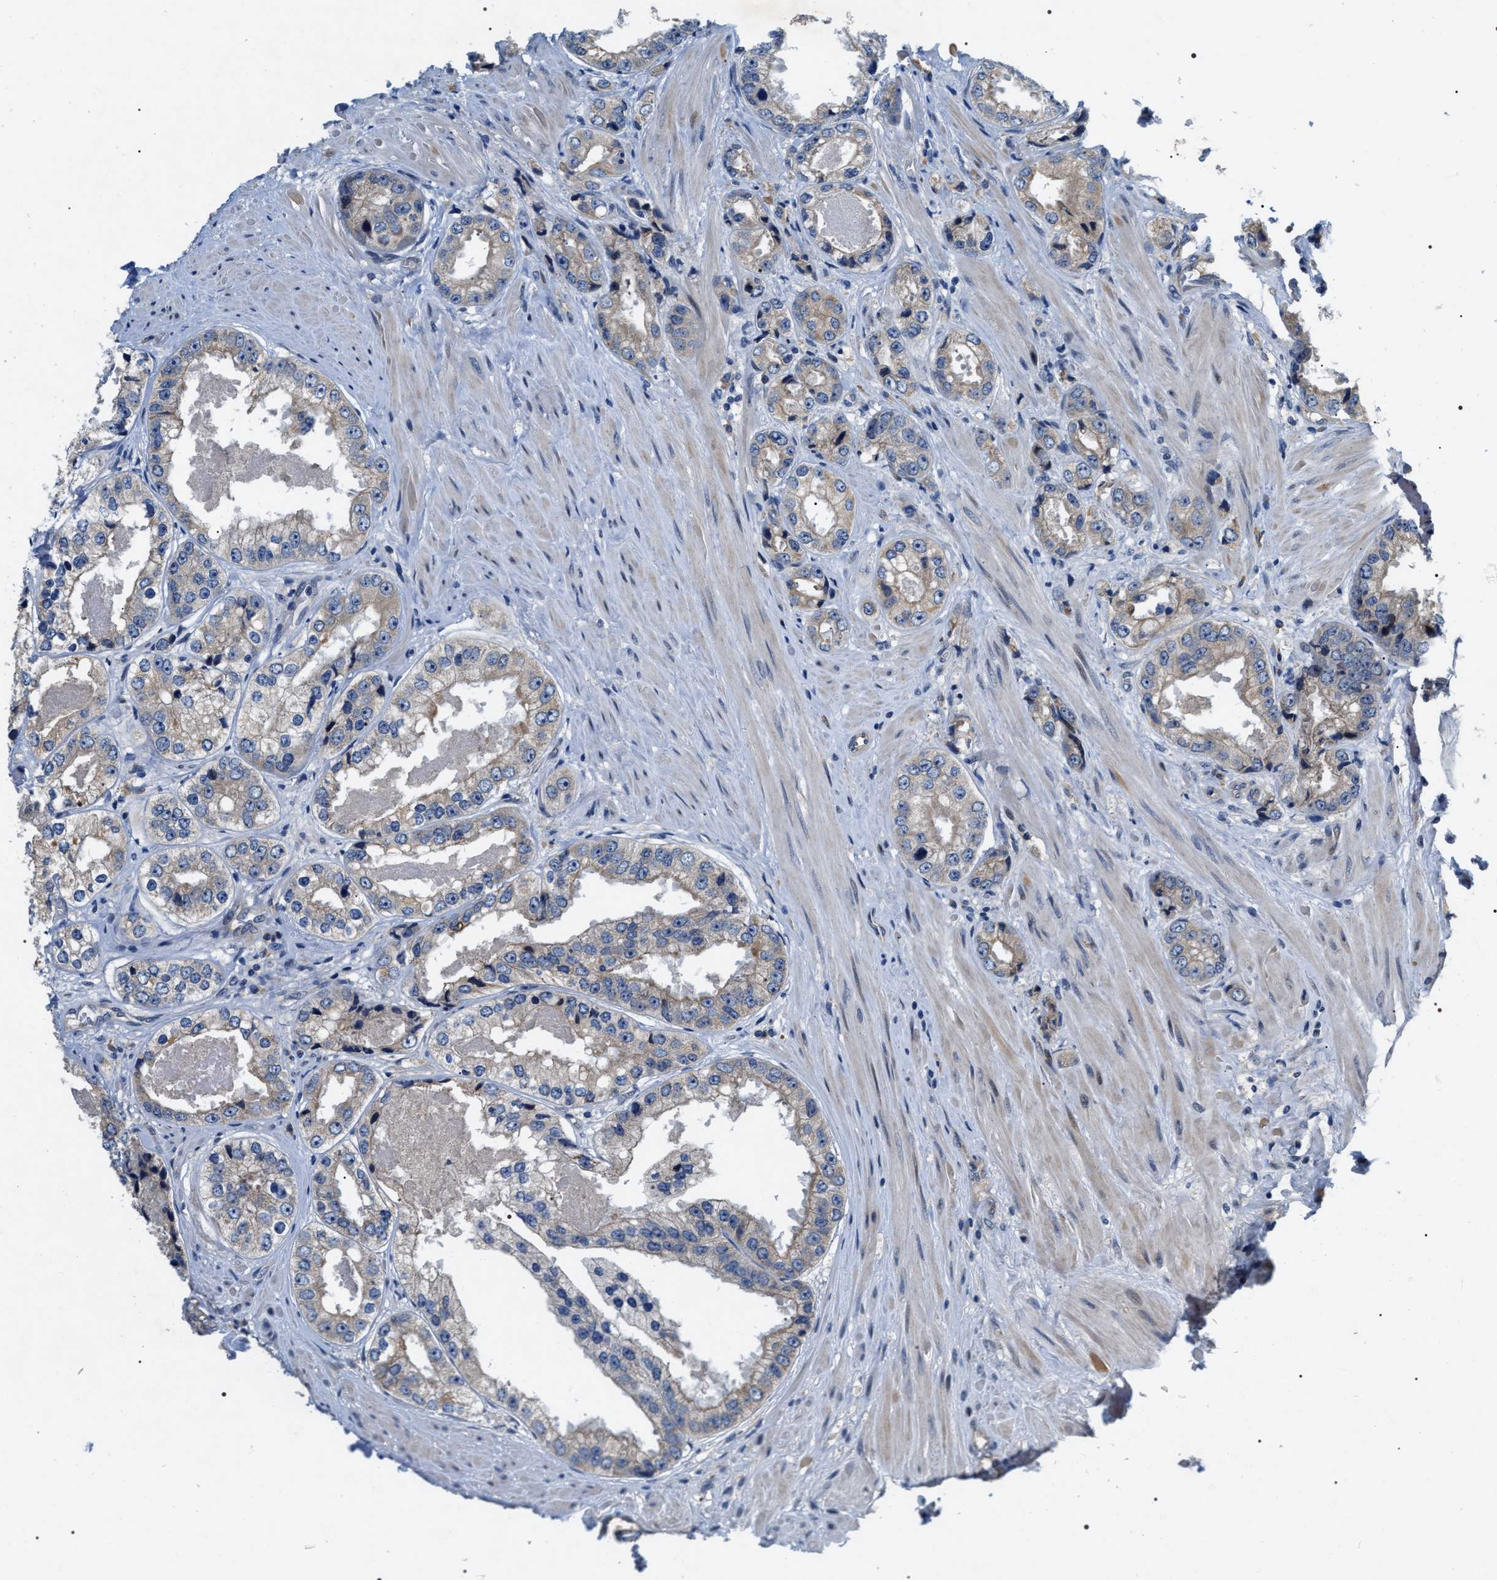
{"staining": {"intensity": "weak", "quantity": "<25%", "location": "cytoplasmic/membranous"}, "tissue": "prostate cancer", "cell_type": "Tumor cells", "image_type": "cancer", "snomed": [{"axis": "morphology", "description": "Adenocarcinoma, High grade"}, {"axis": "topography", "description": "Prostate"}], "caption": "High power microscopy image of an immunohistochemistry histopathology image of prostate cancer (high-grade adenocarcinoma), revealing no significant staining in tumor cells.", "gene": "IFT81", "patient": {"sex": "male", "age": 61}}